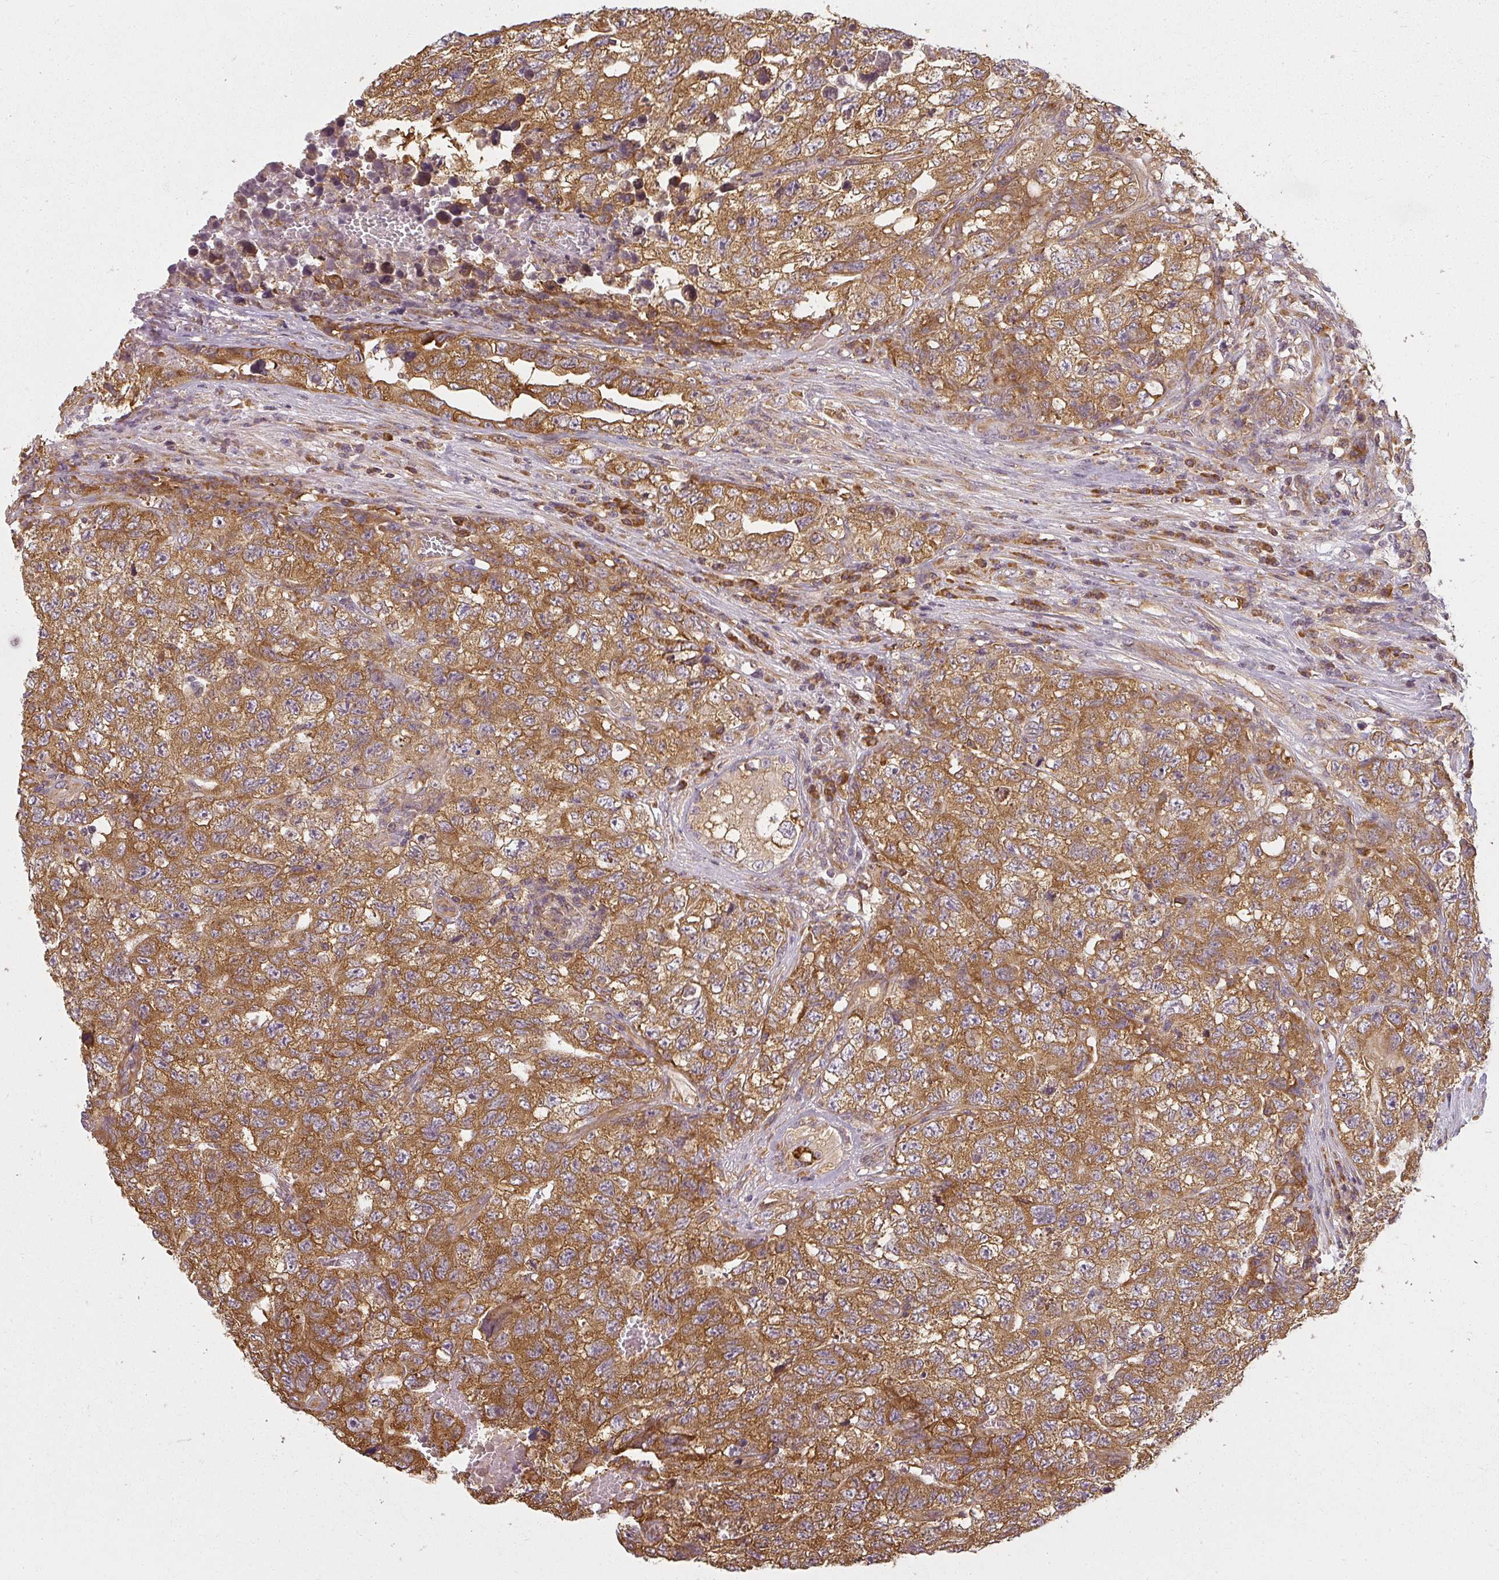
{"staining": {"intensity": "strong", "quantity": ">75%", "location": "cytoplasmic/membranous"}, "tissue": "testis cancer", "cell_type": "Tumor cells", "image_type": "cancer", "snomed": [{"axis": "morphology", "description": "Carcinoma, Embryonal, NOS"}, {"axis": "topography", "description": "Testis"}], "caption": "Tumor cells demonstrate strong cytoplasmic/membranous staining in approximately >75% of cells in embryonal carcinoma (testis).", "gene": "RPL24", "patient": {"sex": "male", "age": 31}}